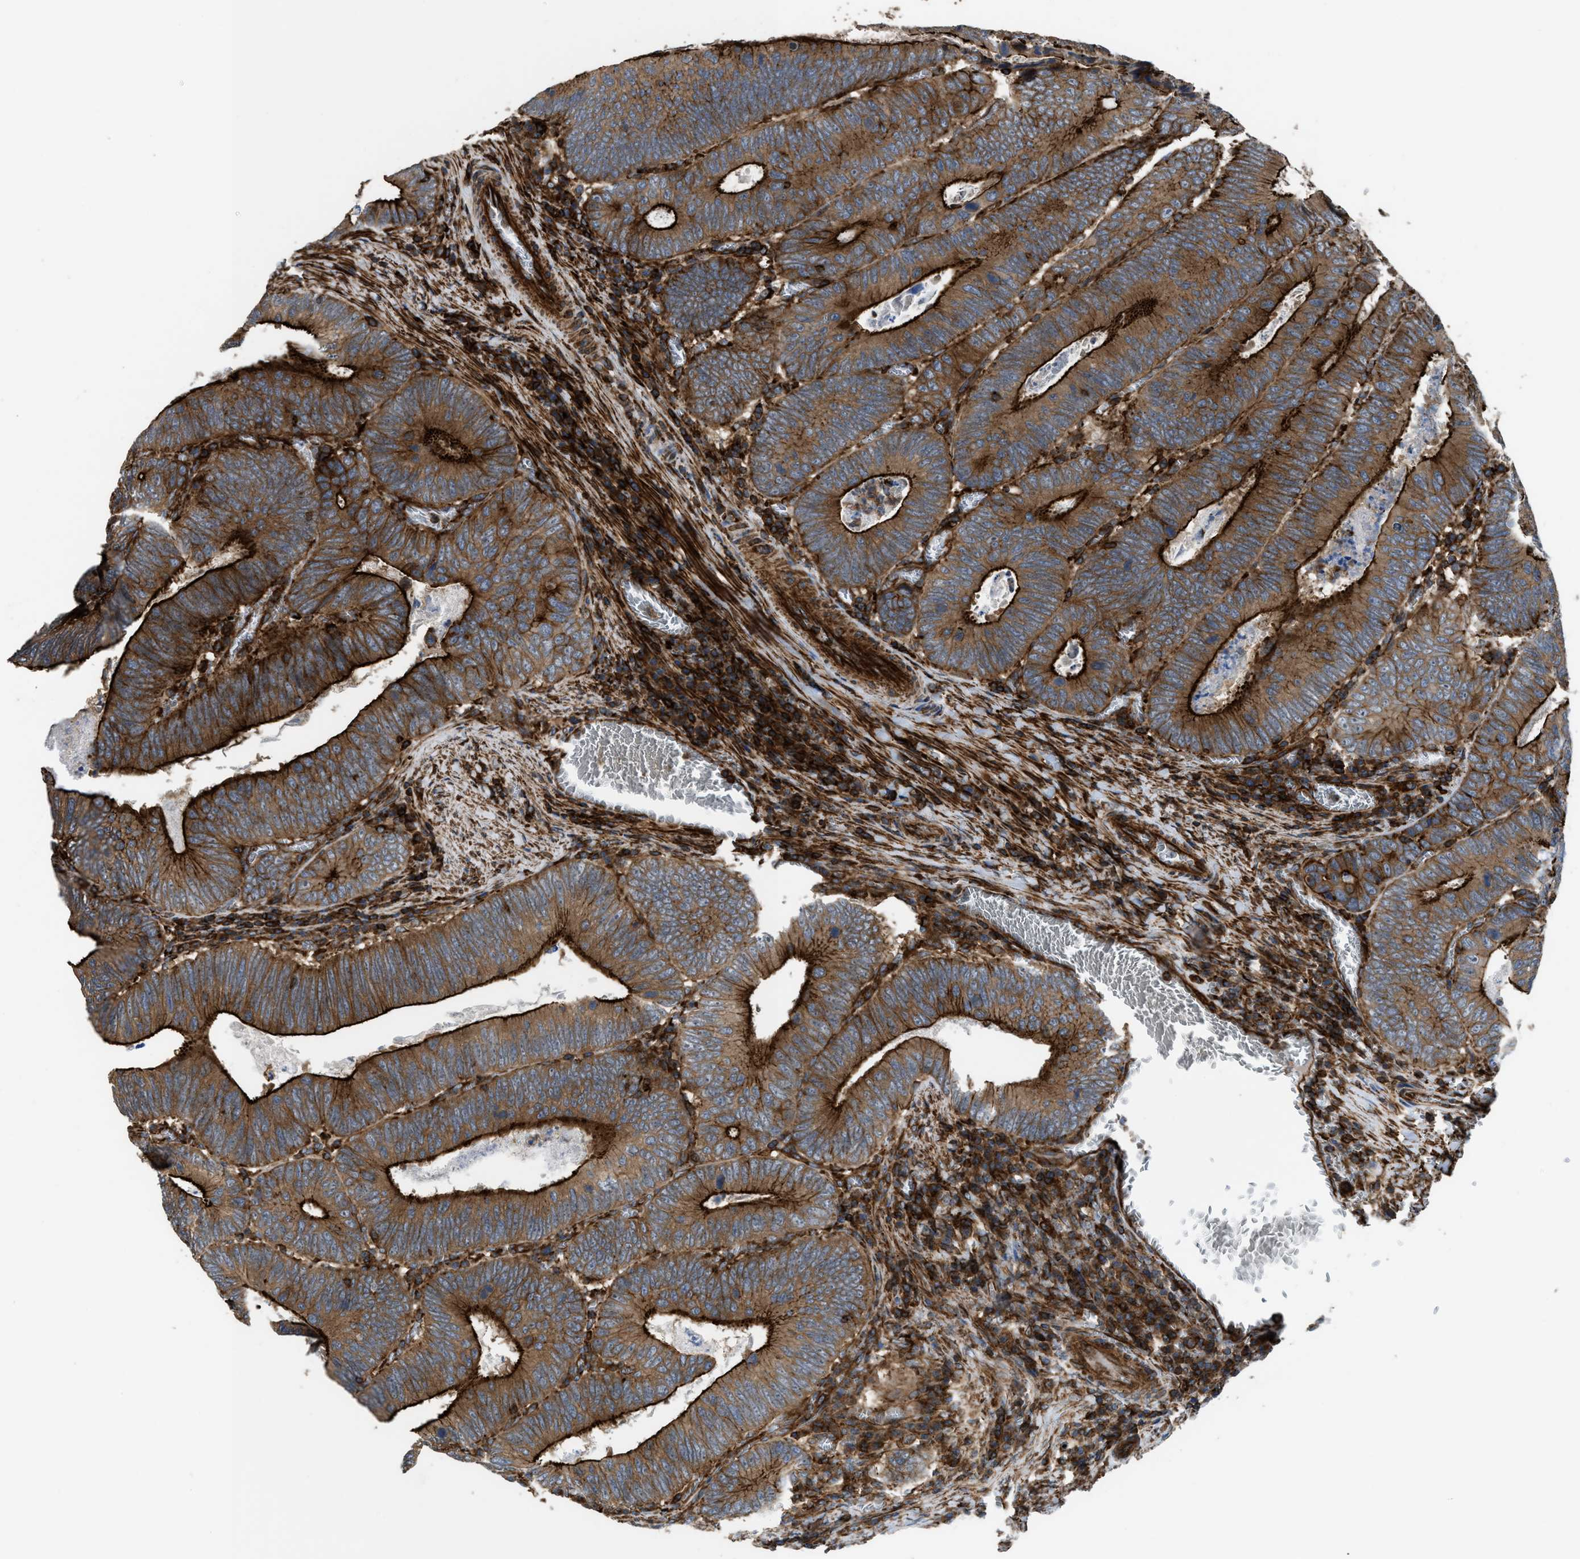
{"staining": {"intensity": "strong", "quantity": ">75%", "location": "cytoplasmic/membranous"}, "tissue": "colorectal cancer", "cell_type": "Tumor cells", "image_type": "cancer", "snomed": [{"axis": "morphology", "description": "Inflammation, NOS"}, {"axis": "morphology", "description": "Adenocarcinoma, NOS"}, {"axis": "topography", "description": "Colon"}], "caption": "Immunohistochemistry (IHC) histopathology image of neoplastic tissue: human colorectal cancer (adenocarcinoma) stained using immunohistochemistry (IHC) shows high levels of strong protein expression localized specifically in the cytoplasmic/membranous of tumor cells, appearing as a cytoplasmic/membranous brown color.", "gene": "EGLN1", "patient": {"sex": "male", "age": 72}}